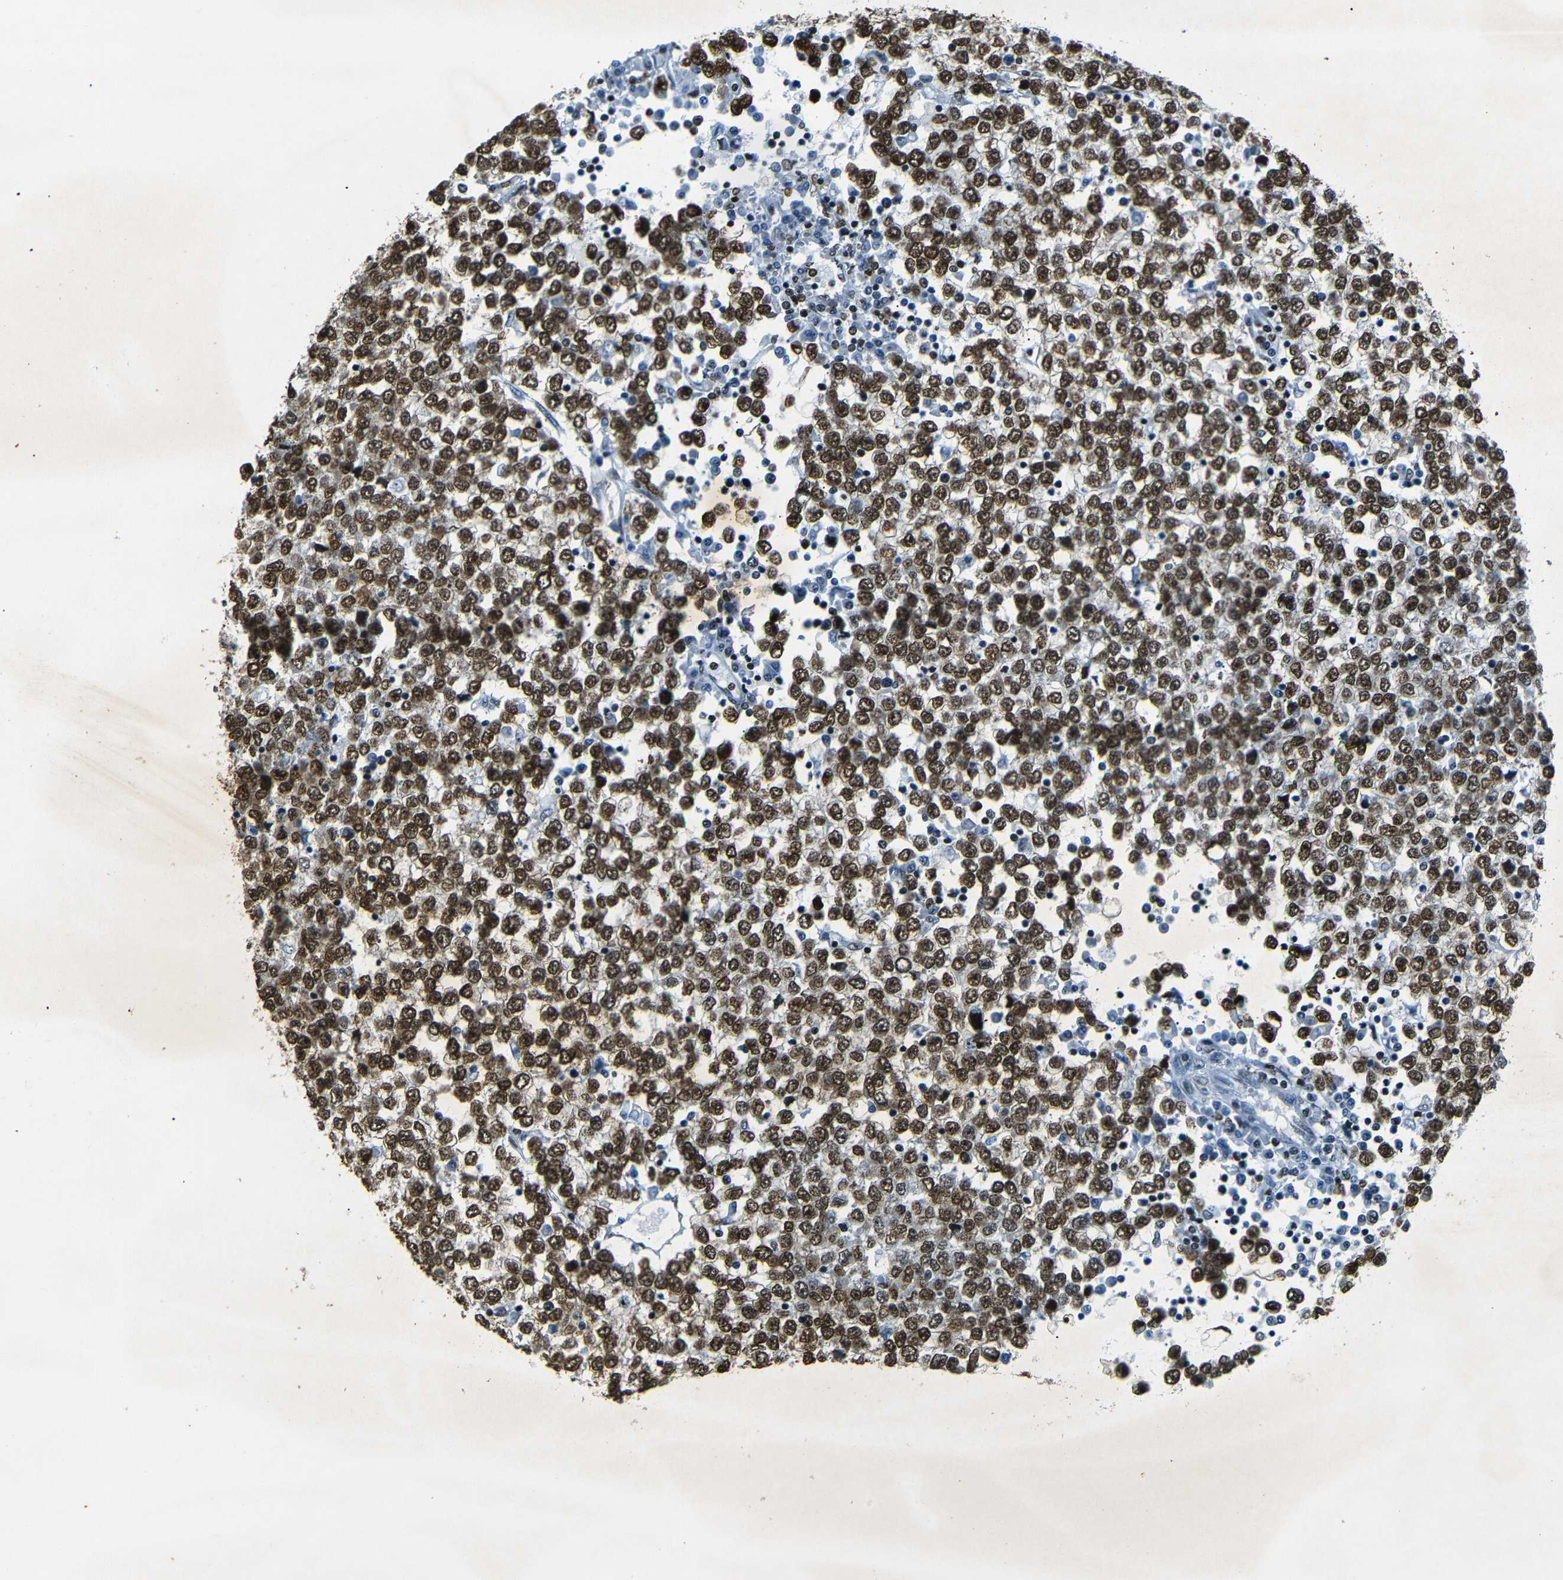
{"staining": {"intensity": "strong", "quantity": ">75%", "location": "nuclear"}, "tissue": "testis cancer", "cell_type": "Tumor cells", "image_type": "cancer", "snomed": [{"axis": "morphology", "description": "Seminoma, NOS"}, {"axis": "topography", "description": "Testis"}], "caption": "Testis seminoma stained for a protein (brown) displays strong nuclear positive positivity in approximately >75% of tumor cells.", "gene": "HMGN1", "patient": {"sex": "male", "age": 65}}